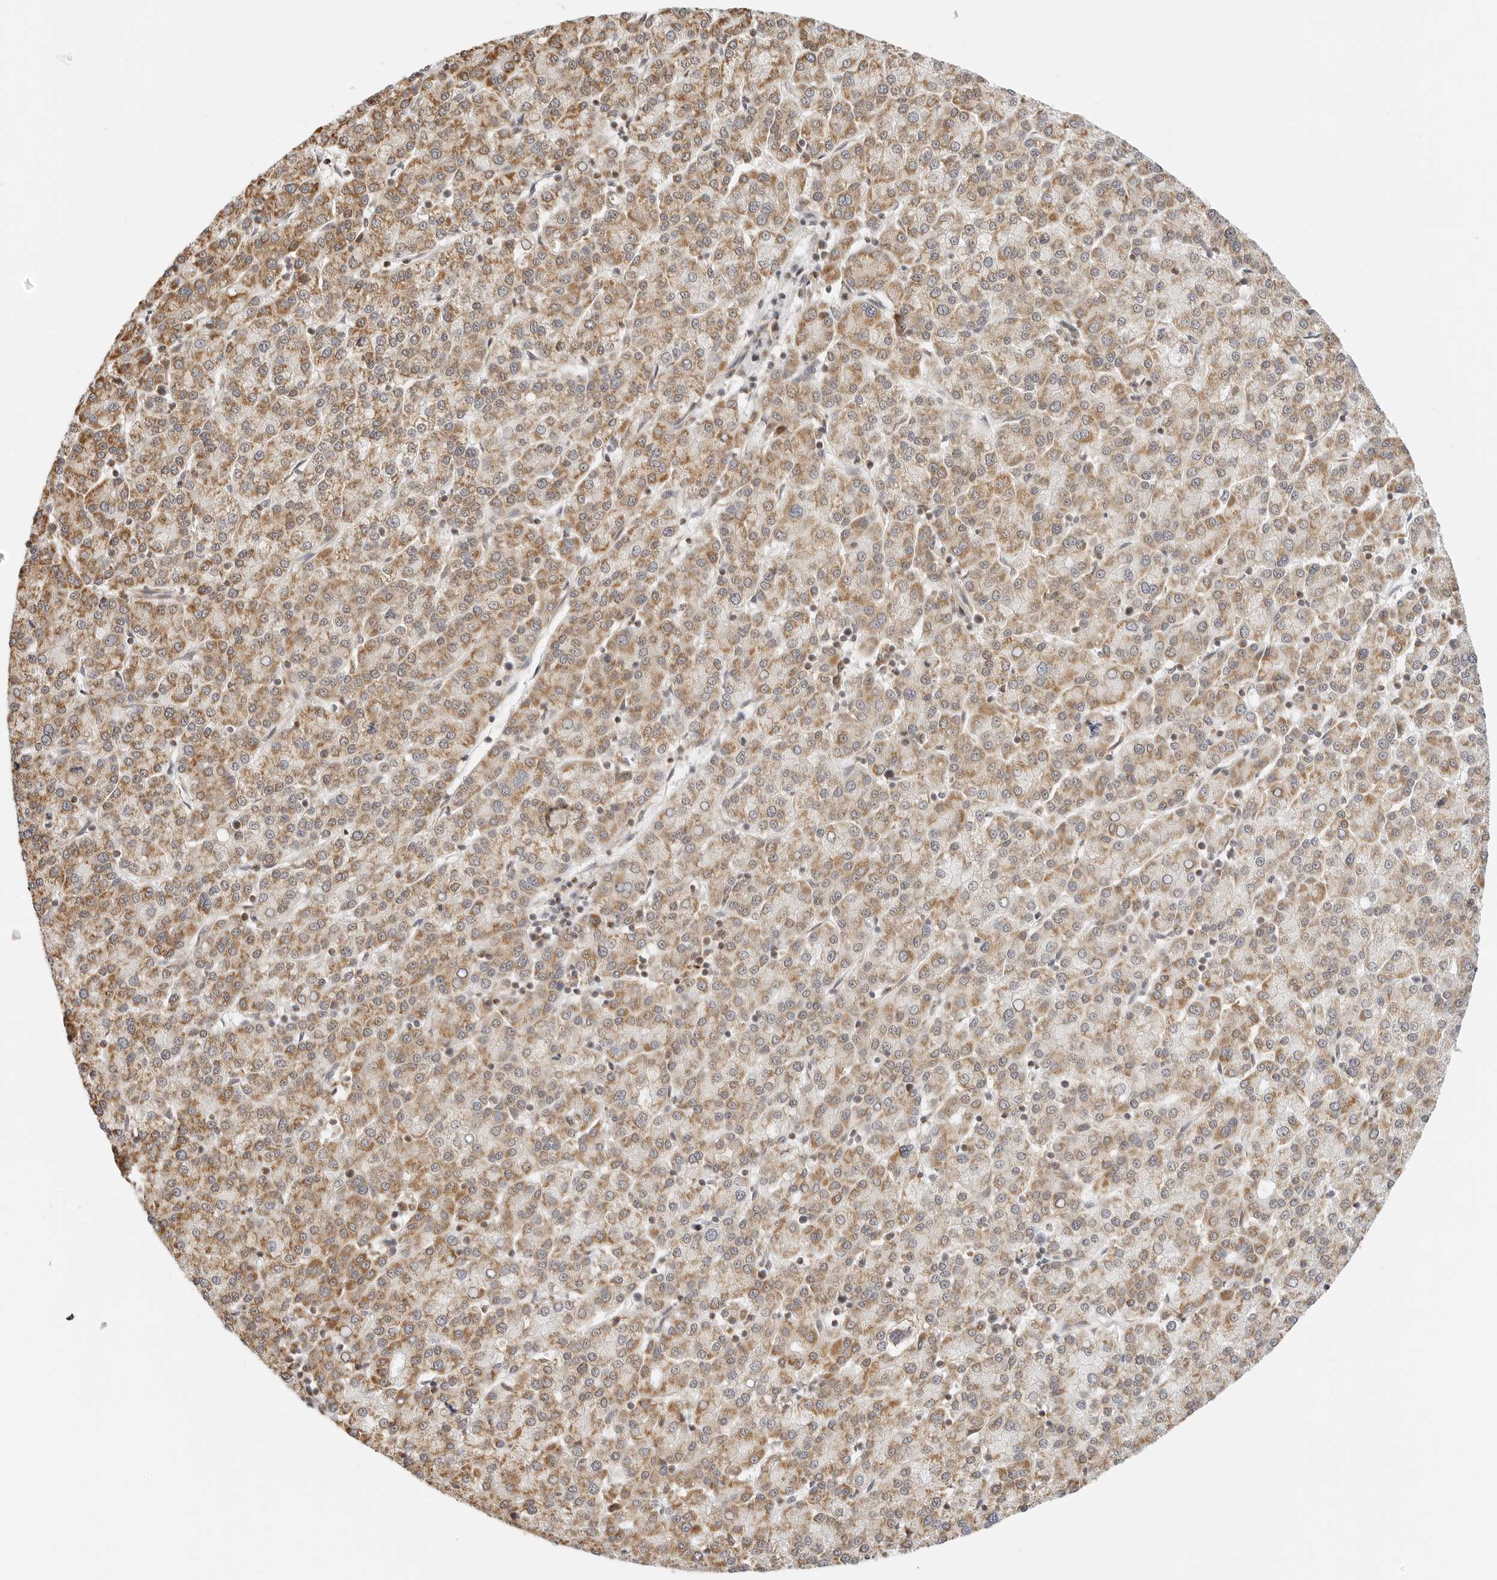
{"staining": {"intensity": "moderate", "quantity": ">75%", "location": "cytoplasmic/membranous"}, "tissue": "liver cancer", "cell_type": "Tumor cells", "image_type": "cancer", "snomed": [{"axis": "morphology", "description": "Carcinoma, Hepatocellular, NOS"}, {"axis": "topography", "description": "Liver"}], "caption": "This image displays immunohistochemistry (IHC) staining of hepatocellular carcinoma (liver), with medium moderate cytoplasmic/membranous expression in about >75% of tumor cells.", "gene": "GORAB", "patient": {"sex": "female", "age": 58}}